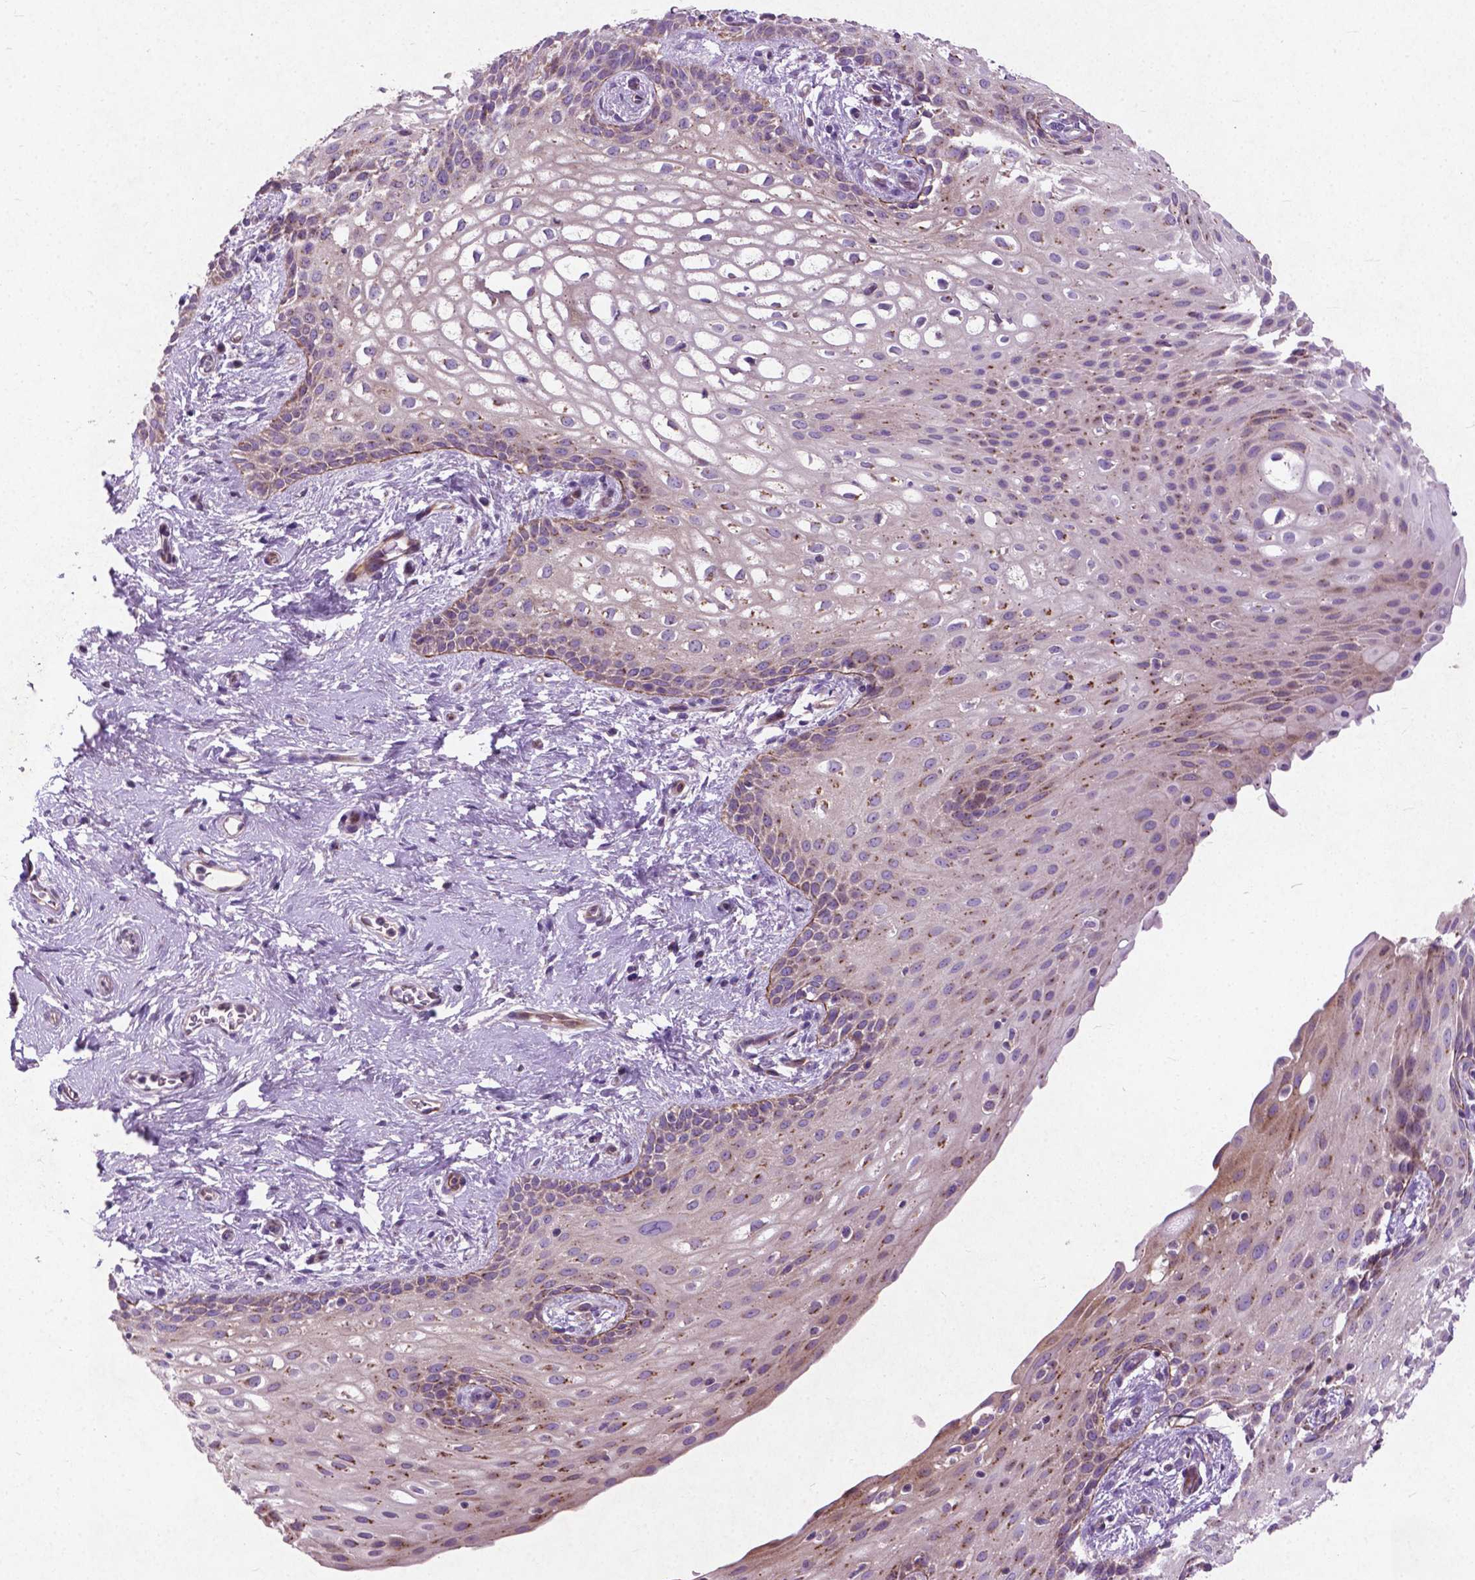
{"staining": {"intensity": "moderate", "quantity": "<25%", "location": "cytoplasmic/membranous"}, "tissue": "skin", "cell_type": "Epidermal cells", "image_type": "normal", "snomed": [{"axis": "morphology", "description": "Normal tissue, NOS"}, {"axis": "topography", "description": "Anal"}], "caption": "Protein expression by IHC displays moderate cytoplasmic/membranous staining in about <25% of epidermal cells in unremarkable skin.", "gene": "ATG4D", "patient": {"sex": "female", "age": 46}}